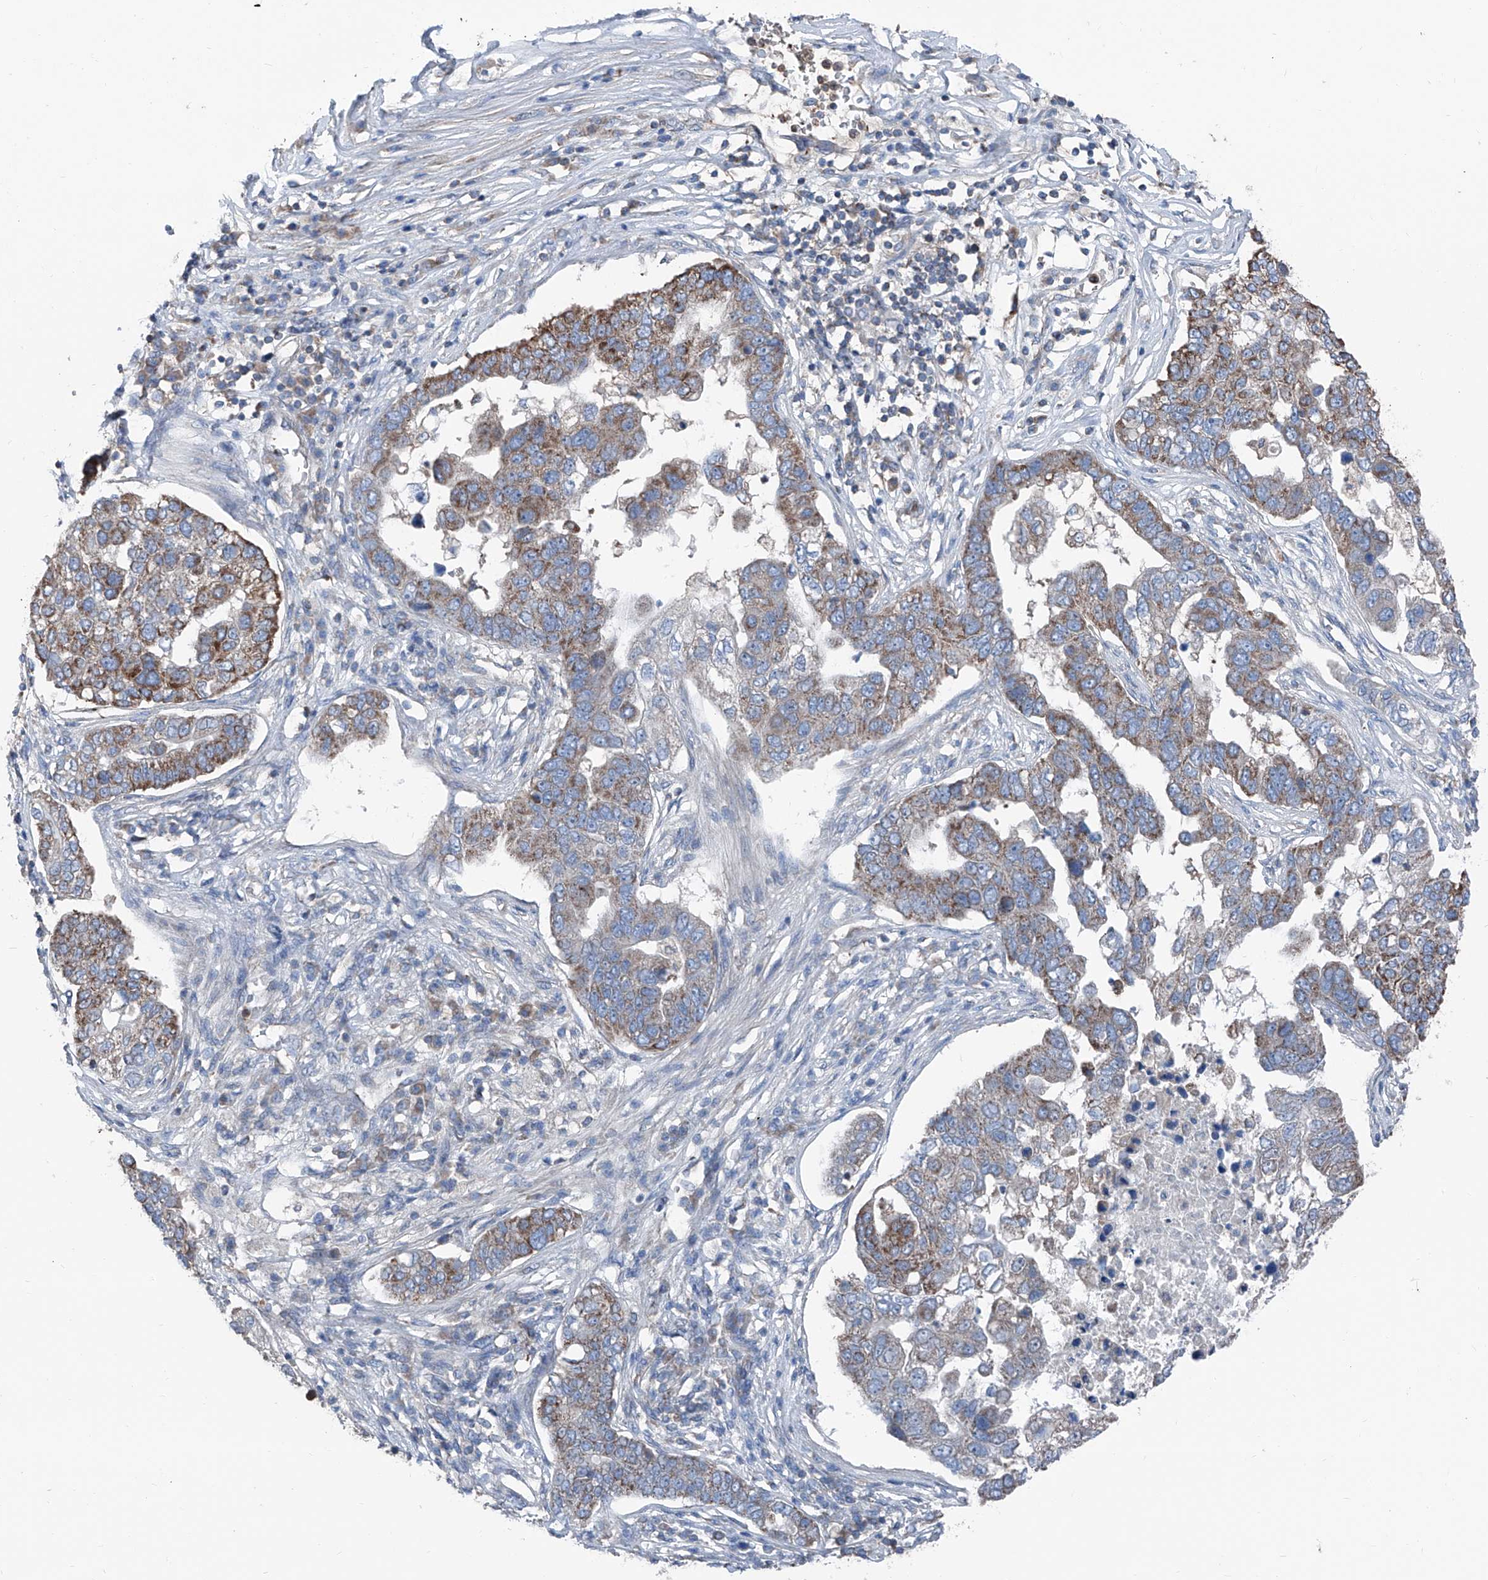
{"staining": {"intensity": "moderate", "quantity": "25%-75%", "location": "cytoplasmic/membranous"}, "tissue": "pancreatic cancer", "cell_type": "Tumor cells", "image_type": "cancer", "snomed": [{"axis": "morphology", "description": "Adenocarcinoma, NOS"}, {"axis": "topography", "description": "Pancreas"}], "caption": "A medium amount of moderate cytoplasmic/membranous staining is seen in about 25%-75% of tumor cells in pancreatic cancer tissue.", "gene": "GPAT3", "patient": {"sex": "female", "age": 61}}